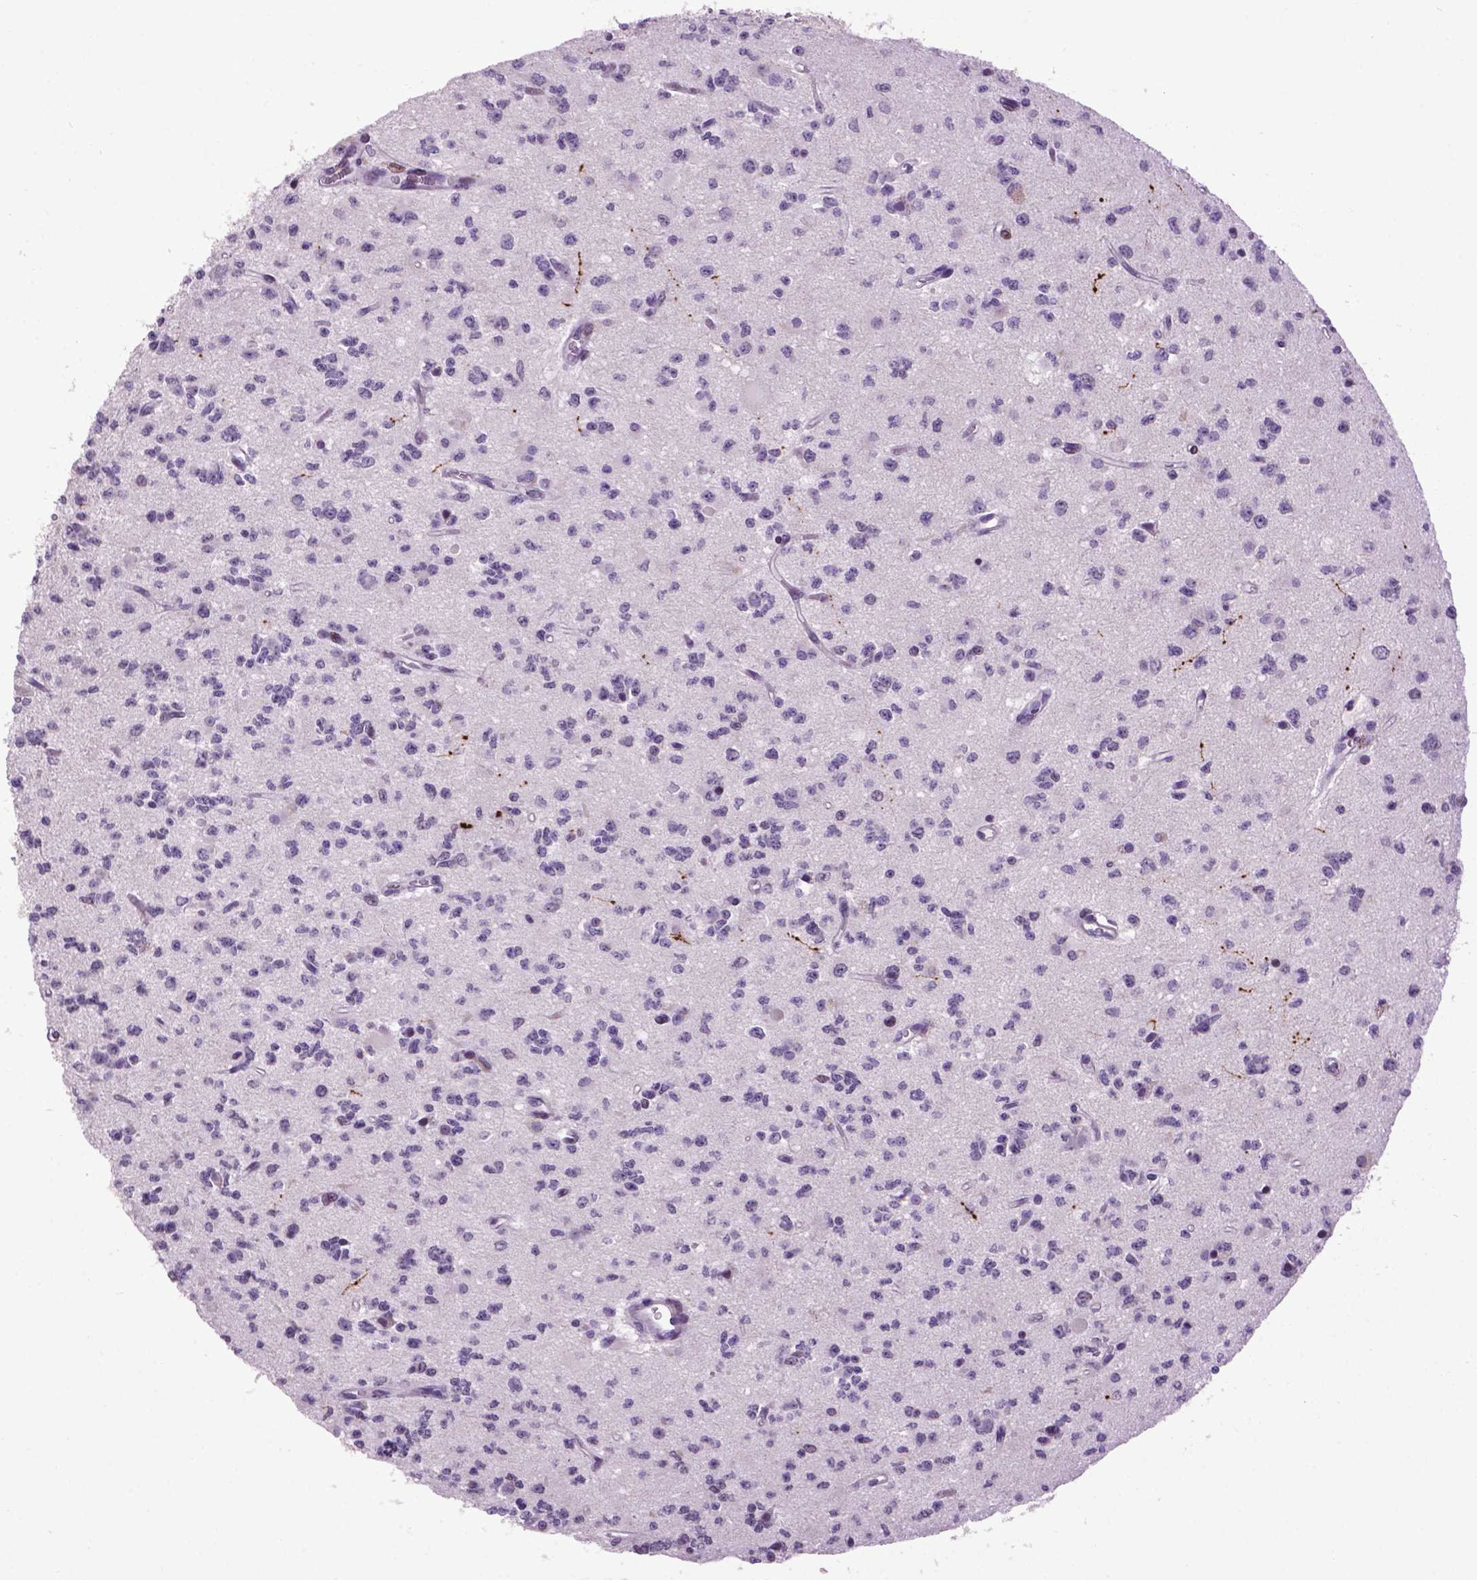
{"staining": {"intensity": "negative", "quantity": "none", "location": "none"}, "tissue": "glioma", "cell_type": "Tumor cells", "image_type": "cancer", "snomed": [{"axis": "morphology", "description": "Glioma, malignant, Low grade"}, {"axis": "topography", "description": "Brain"}], "caption": "An image of human low-grade glioma (malignant) is negative for staining in tumor cells.", "gene": "TH", "patient": {"sex": "female", "age": 45}}